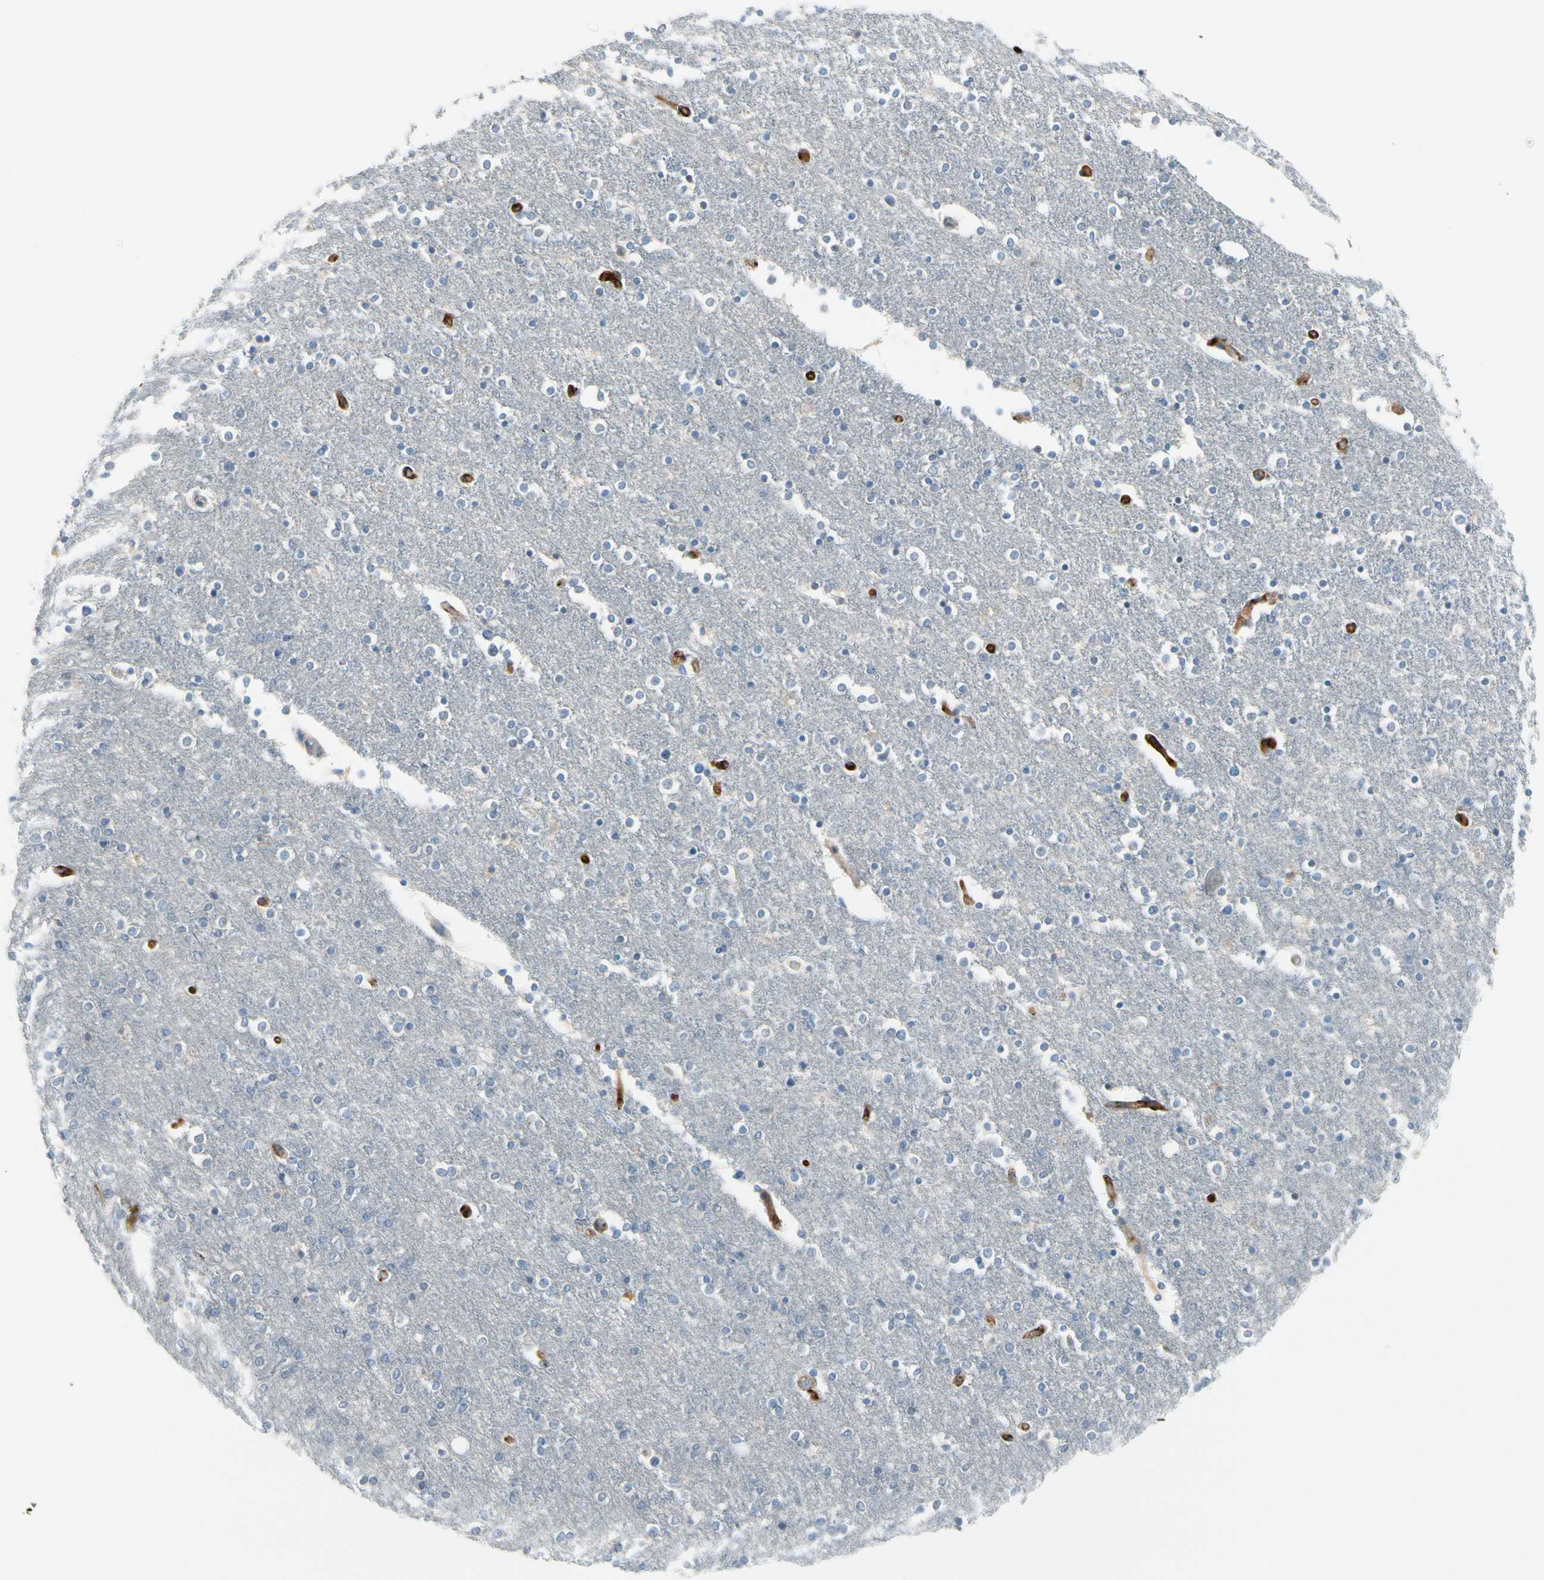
{"staining": {"intensity": "negative", "quantity": "none", "location": "none"}, "tissue": "caudate", "cell_type": "Glial cells", "image_type": "normal", "snomed": [{"axis": "morphology", "description": "Normal tissue, NOS"}, {"axis": "topography", "description": "Lateral ventricle wall"}], "caption": "DAB (3,3'-diaminobenzidine) immunohistochemical staining of normal caudate displays no significant staining in glial cells. (DAB immunohistochemistry visualized using brightfield microscopy, high magnification).", "gene": "CFAP36", "patient": {"sex": "female", "age": 54}}